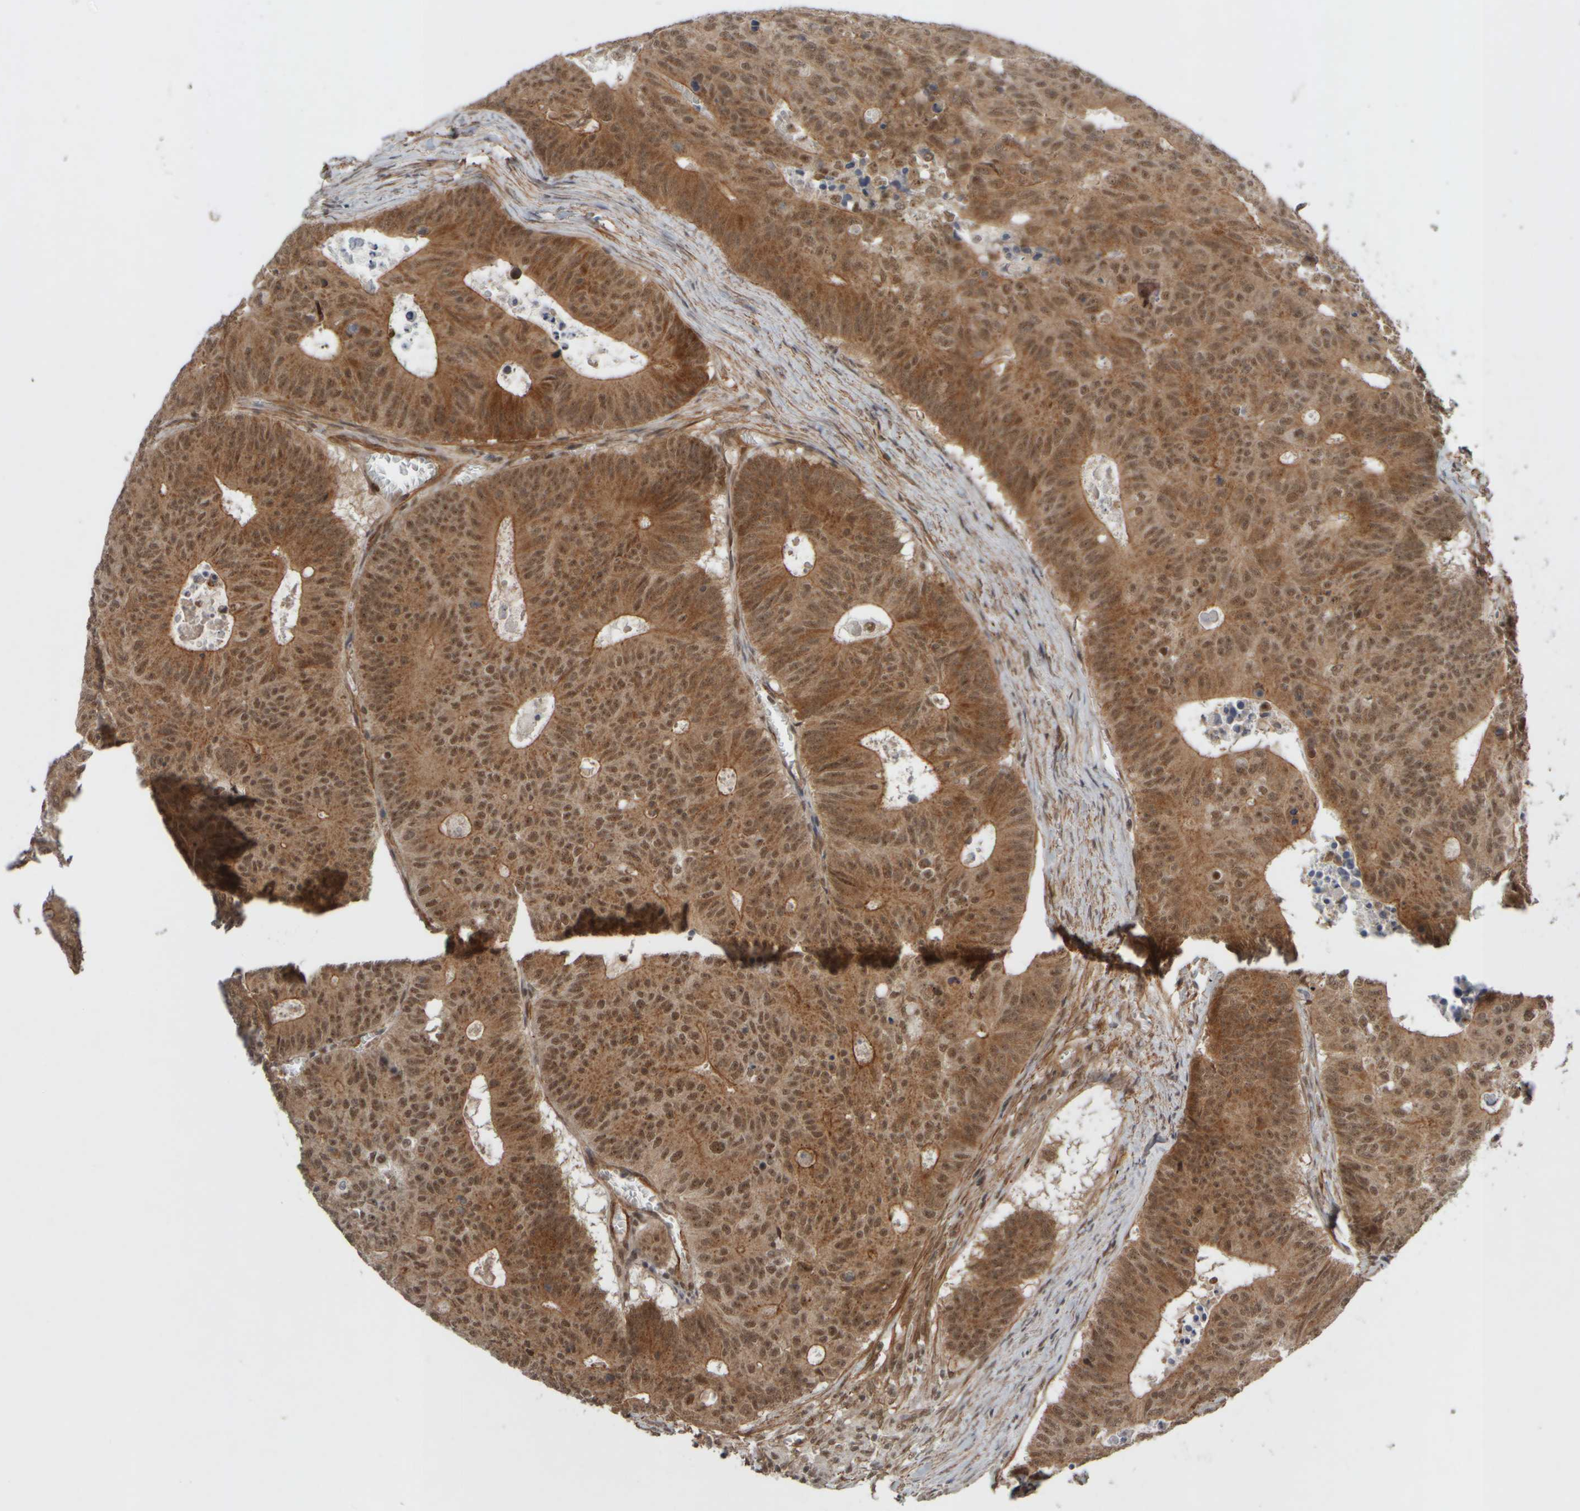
{"staining": {"intensity": "moderate", "quantity": ">75%", "location": "cytoplasmic/membranous,nuclear"}, "tissue": "colorectal cancer", "cell_type": "Tumor cells", "image_type": "cancer", "snomed": [{"axis": "morphology", "description": "Adenocarcinoma, NOS"}, {"axis": "topography", "description": "Colon"}], "caption": "Moderate cytoplasmic/membranous and nuclear expression is identified in about >75% of tumor cells in adenocarcinoma (colorectal).", "gene": "SYNRG", "patient": {"sex": "male", "age": 87}}